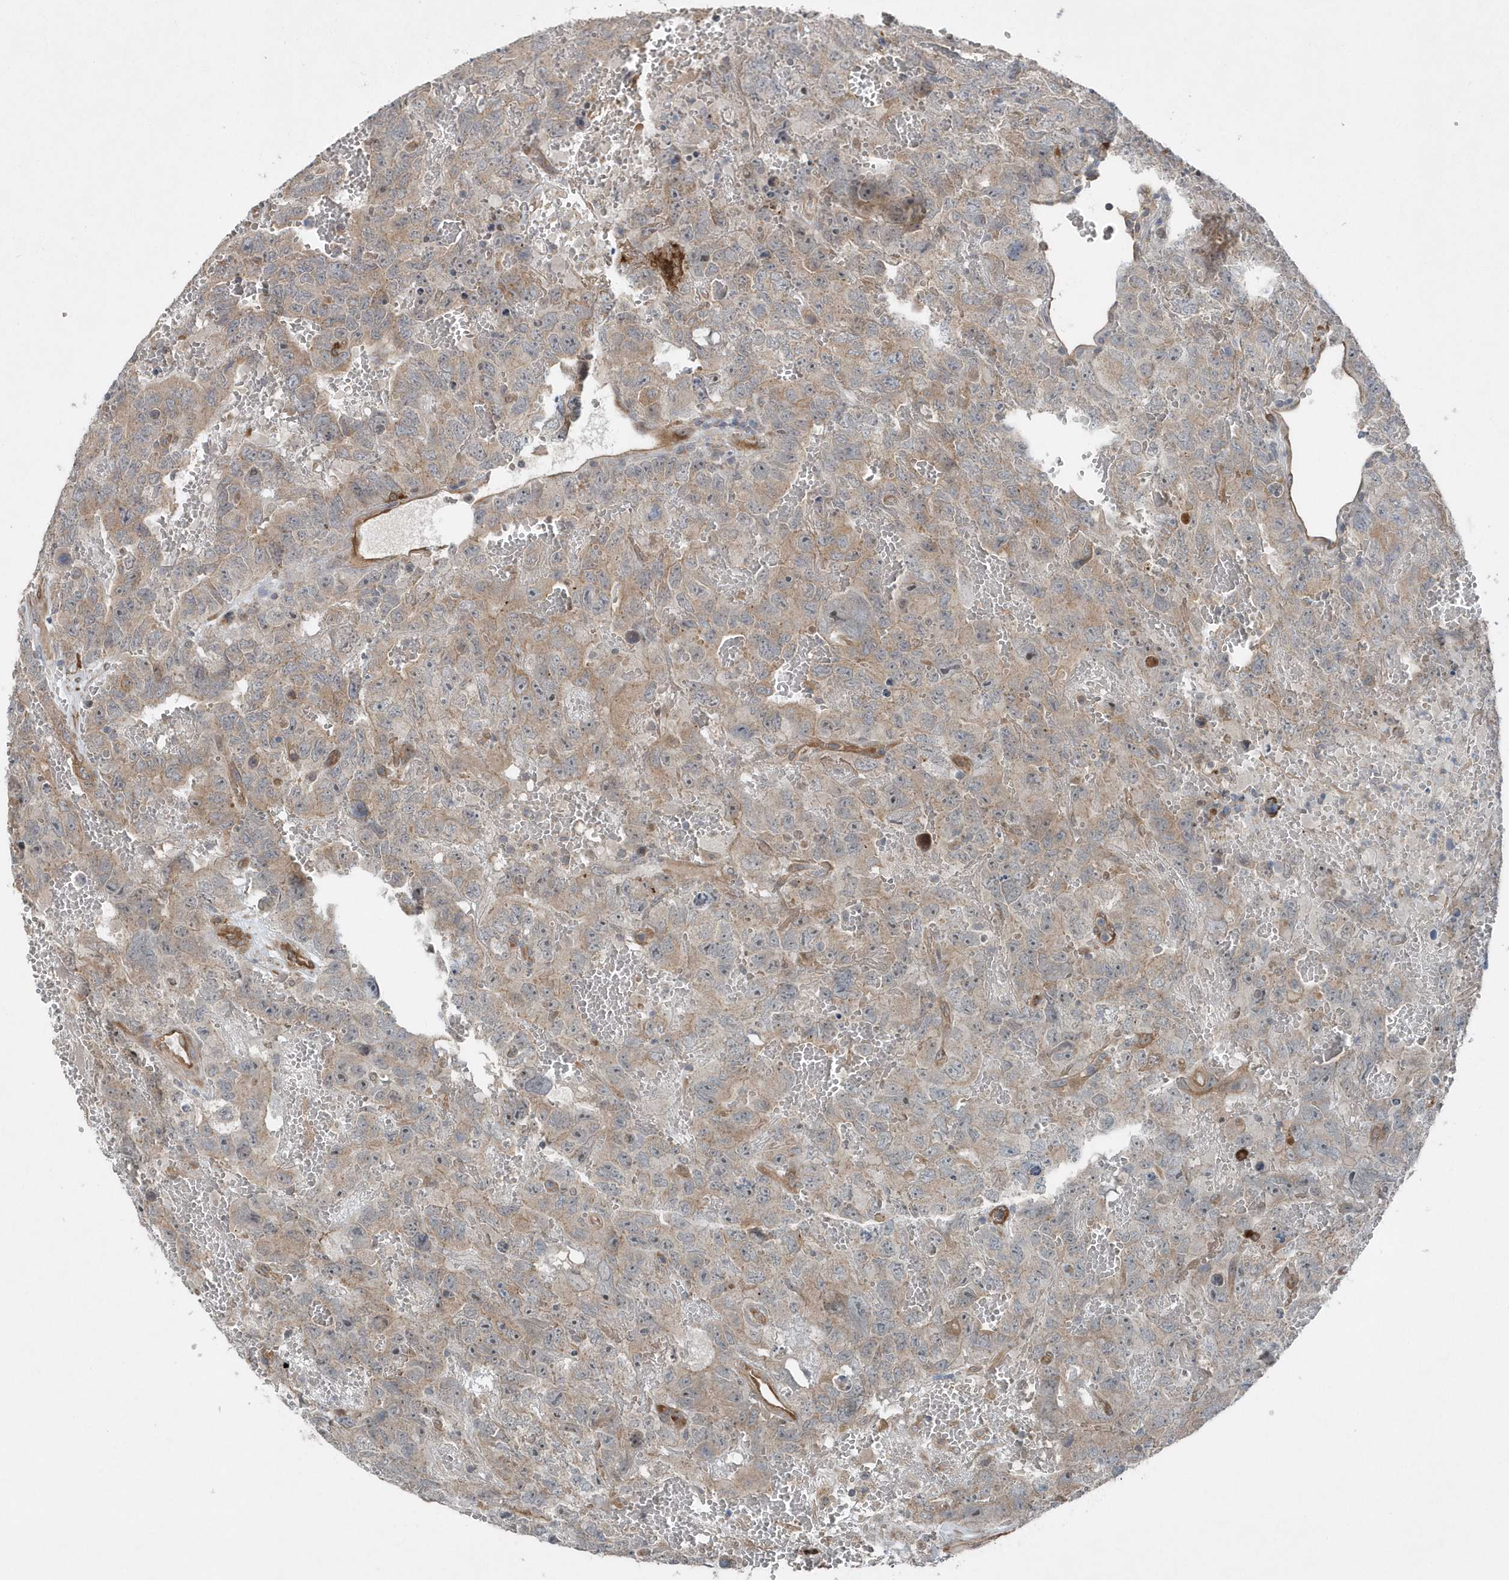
{"staining": {"intensity": "weak", "quantity": "25%-75%", "location": "cytoplasmic/membranous"}, "tissue": "testis cancer", "cell_type": "Tumor cells", "image_type": "cancer", "snomed": [{"axis": "morphology", "description": "Carcinoma, Embryonal, NOS"}, {"axis": "topography", "description": "Testis"}], "caption": "Immunohistochemistry micrograph of neoplastic tissue: human testis cancer (embryonal carcinoma) stained using immunohistochemistry (IHC) reveals low levels of weak protein expression localized specifically in the cytoplasmic/membranous of tumor cells, appearing as a cytoplasmic/membranous brown color.", "gene": "MCC", "patient": {"sex": "male", "age": 45}}